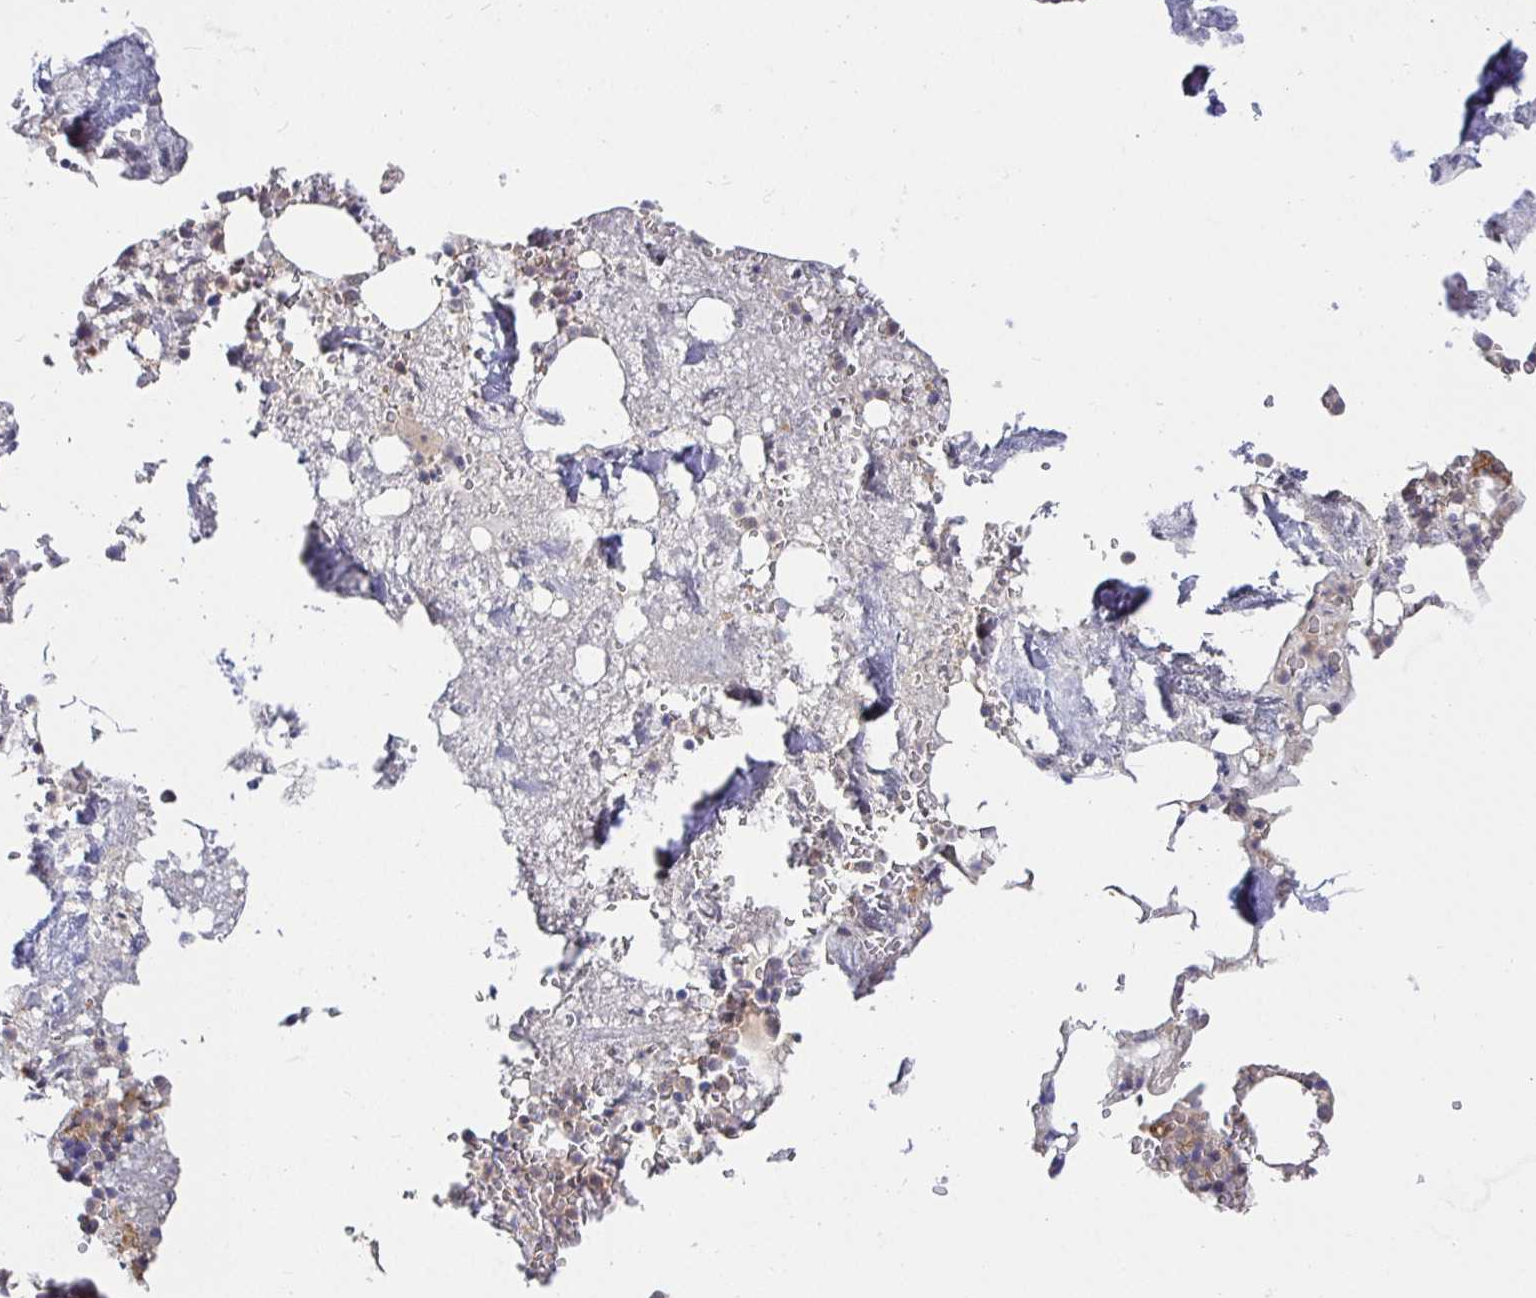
{"staining": {"intensity": "moderate", "quantity": "<25%", "location": "cytoplasmic/membranous"}, "tissue": "bone marrow", "cell_type": "Hematopoietic cells", "image_type": "normal", "snomed": [{"axis": "morphology", "description": "Normal tissue, NOS"}, {"axis": "topography", "description": "Bone marrow"}], "caption": "The image exhibits immunohistochemical staining of normal bone marrow. There is moderate cytoplasmic/membranous positivity is seen in approximately <25% of hematopoietic cells. The staining was performed using DAB (3,3'-diaminobenzidine) to visualize the protein expression in brown, while the nuclei were stained in blue with hematoxylin (Magnification: 20x).", "gene": "ATP6V1F", "patient": {"sex": "female", "age": 42}}